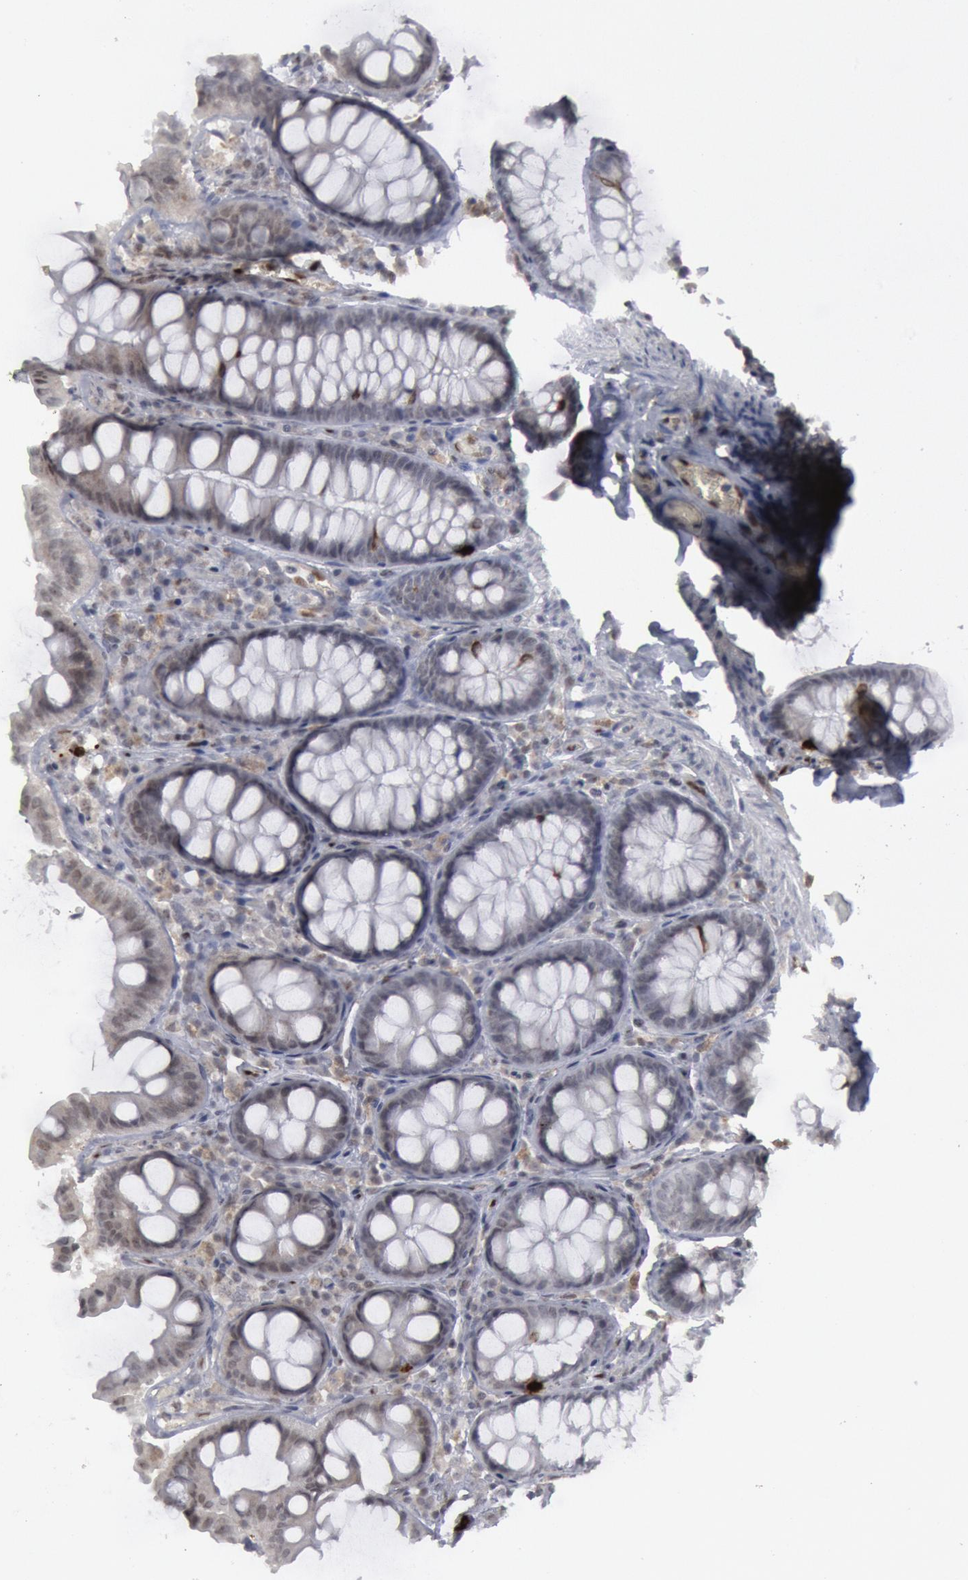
{"staining": {"intensity": "moderate", "quantity": ">75%", "location": "nuclear"}, "tissue": "colon", "cell_type": "Endothelial cells", "image_type": "normal", "snomed": [{"axis": "morphology", "description": "Normal tissue, NOS"}, {"axis": "topography", "description": "Colon"}], "caption": "A photomicrograph of human colon stained for a protein displays moderate nuclear brown staining in endothelial cells.", "gene": "FOXO1", "patient": {"sex": "female", "age": 61}}